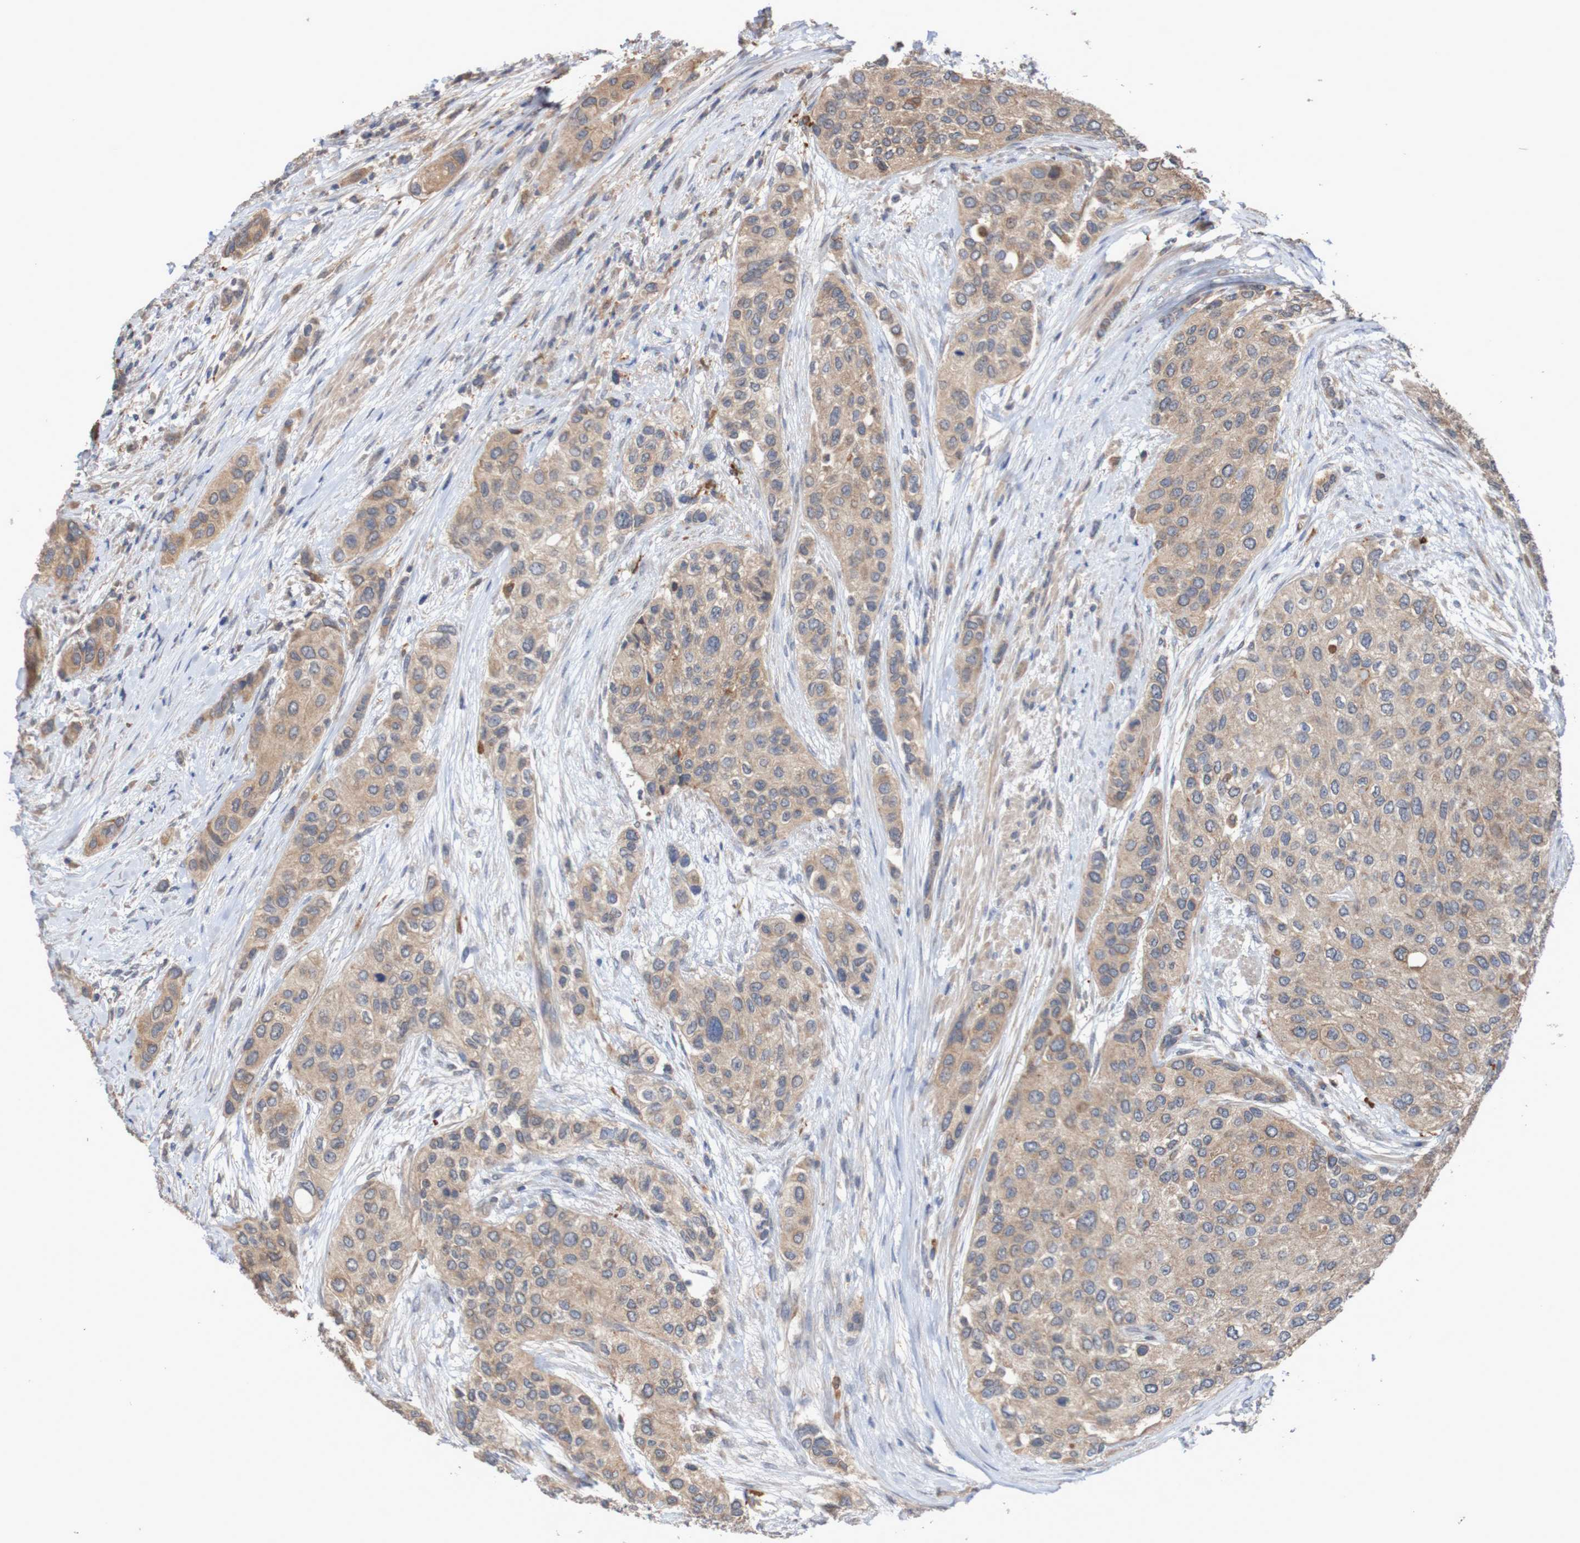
{"staining": {"intensity": "moderate", "quantity": ">75%", "location": "cytoplasmic/membranous"}, "tissue": "urothelial cancer", "cell_type": "Tumor cells", "image_type": "cancer", "snomed": [{"axis": "morphology", "description": "Urothelial carcinoma, High grade"}, {"axis": "topography", "description": "Urinary bladder"}], "caption": "Immunohistochemistry of urothelial carcinoma (high-grade) reveals medium levels of moderate cytoplasmic/membranous positivity in about >75% of tumor cells.", "gene": "PHYH", "patient": {"sex": "female", "age": 56}}